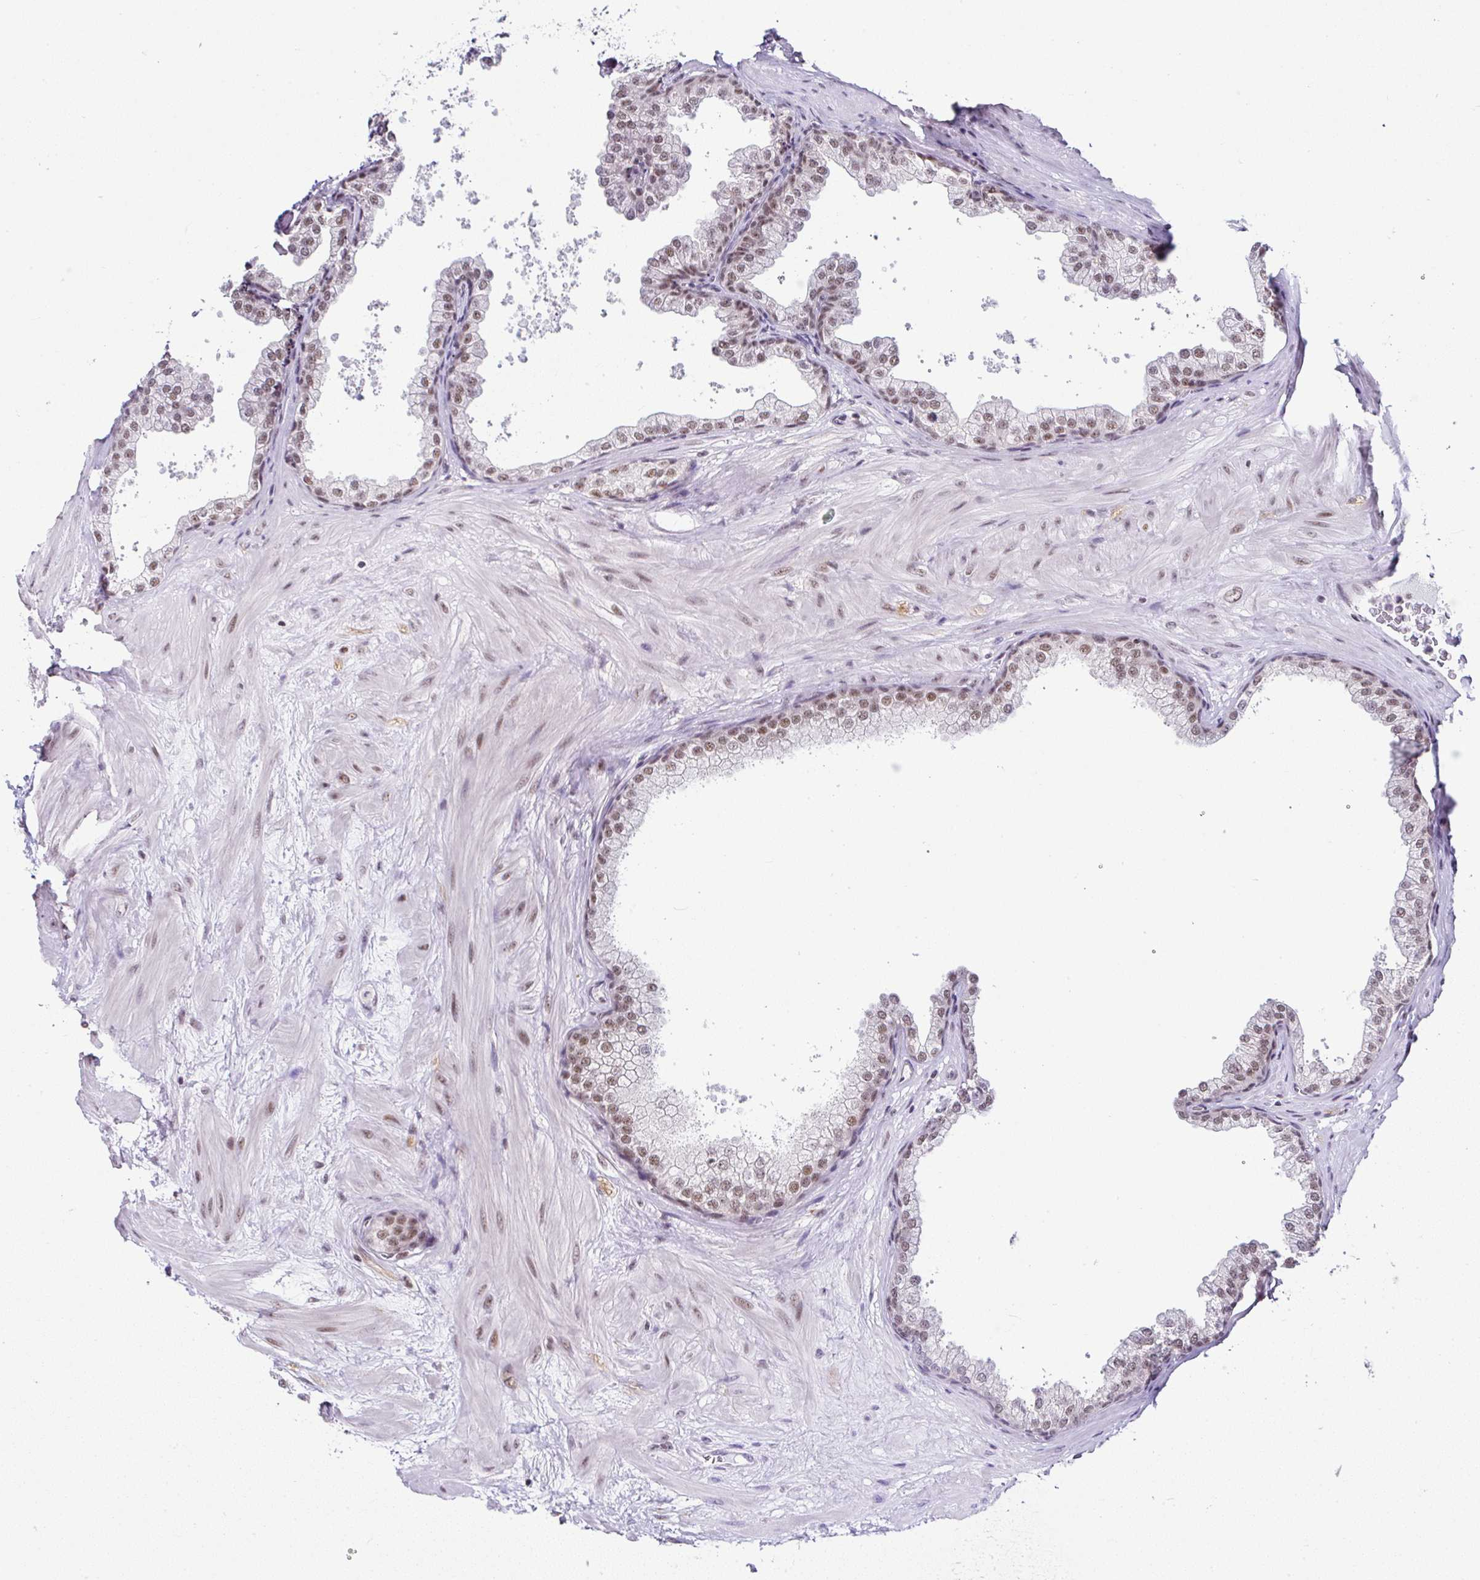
{"staining": {"intensity": "moderate", "quantity": ">75%", "location": "nuclear"}, "tissue": "prostate", "cell_type": "Glandular cells", "image_type": "normal", "snomed": [{"axis": "morphology", "description": "Normal tissue, NOS"}, {"axis": "topography", "description": "Prostate"}], "caption": "Immunohistochemical staining of normal human prostate displays >75% levels of moderate nuclear protein expression in approximately >75% of glandular cells. (DAB IHC with brightfield microscopy, high magnification).", "gene": "PTPN2", "patient": {"sex": "male", "age": 37}}